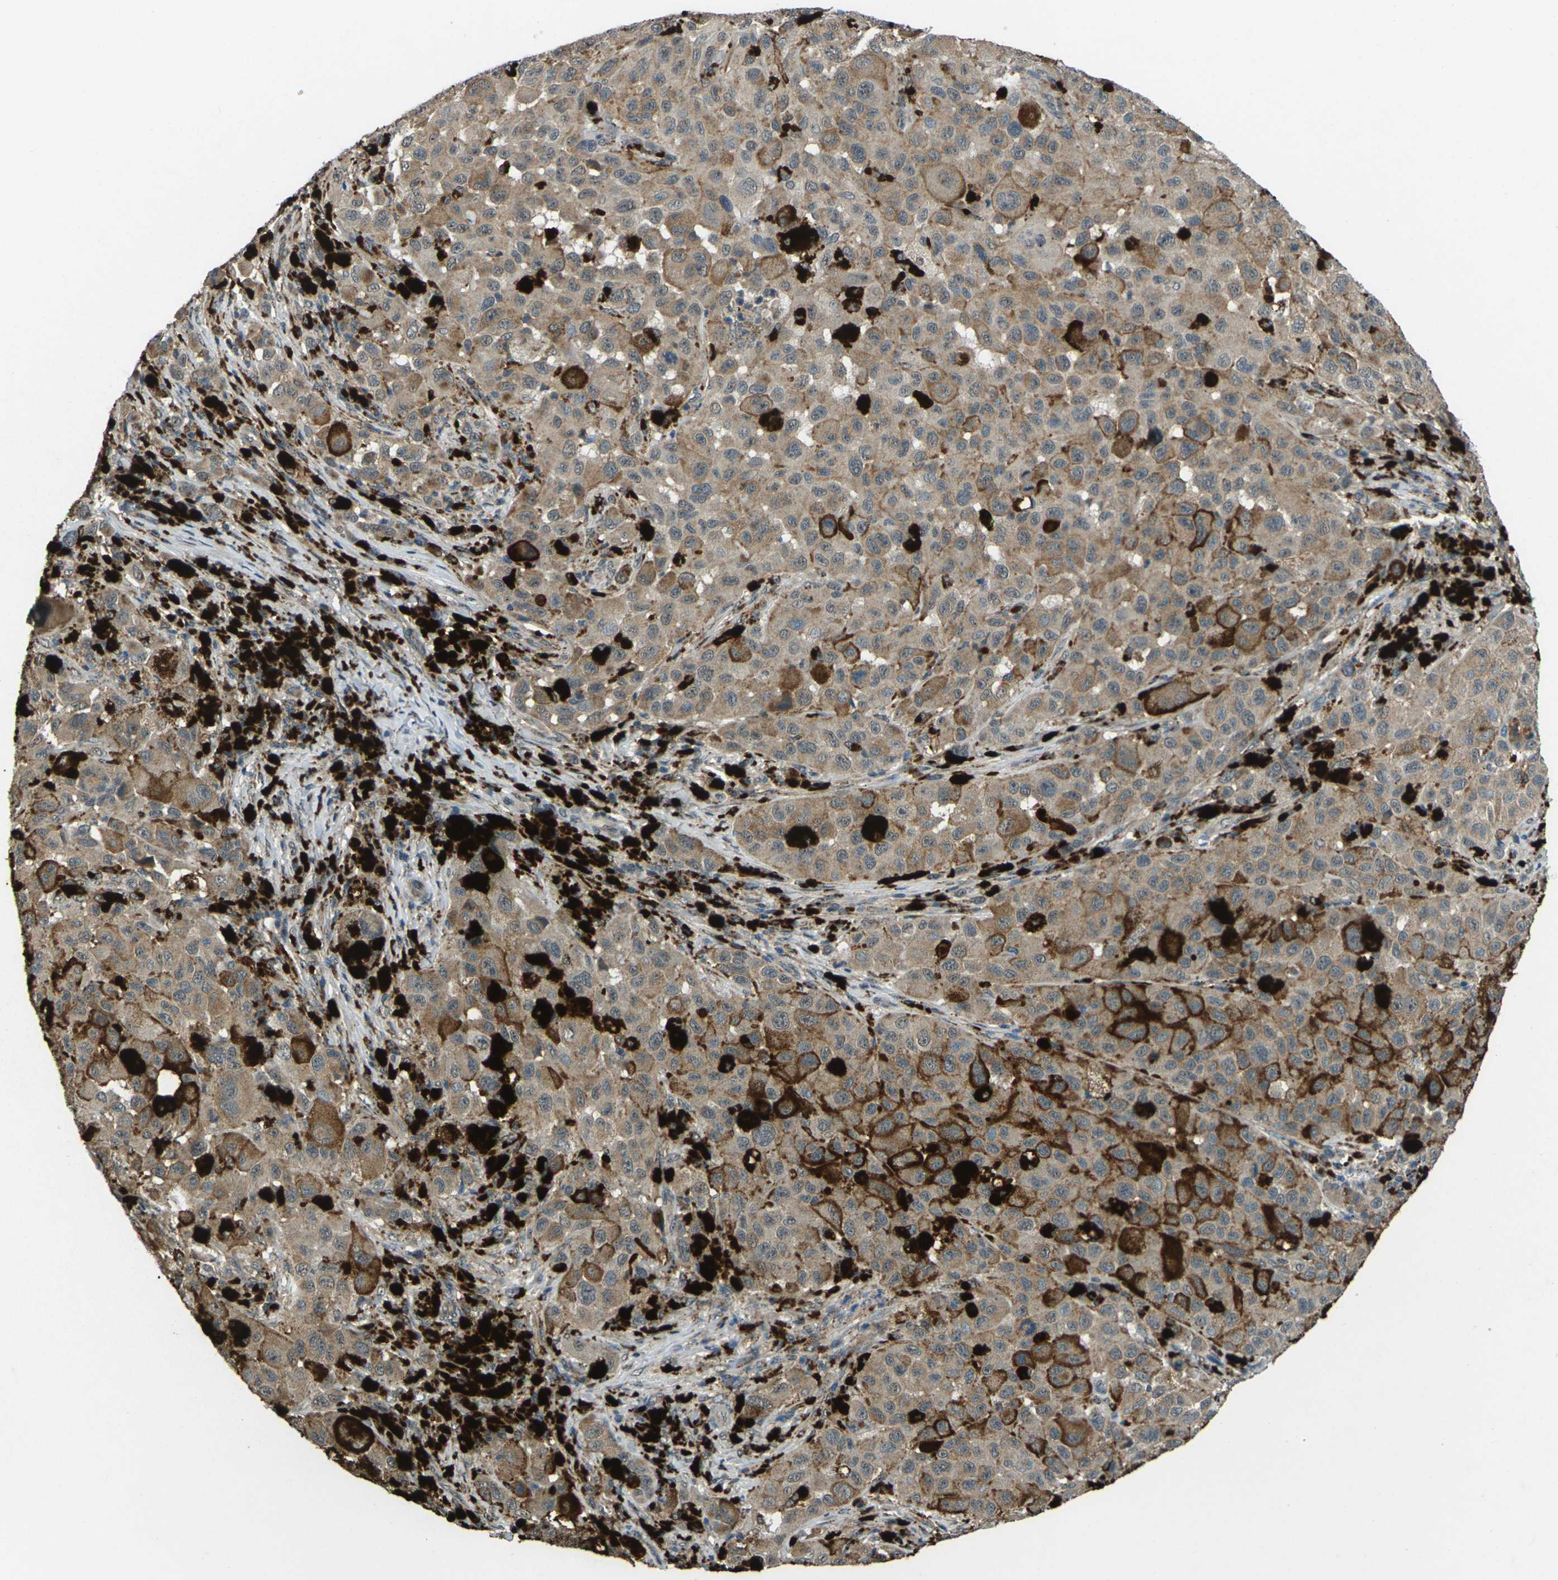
{"staining": {"intensity": "moderate", "quantity": "25%-75%", "location": "cytoplasmic/membranous"}, "tissue": "melanoma", "cell_type": "Tumor cells", "image_type": "cancer", "snomed": [{"axis": "morphology", "description": "Malignant melanoma, NOS"}, {"axis": "topography", "description": "Skin"}], "caption": "Melanoma stained for a protein shows moderate cytoplasmic/membranous positivity in tumor cells.", "gene": "SLC31A2", "patient": {"sex": "male", "age": 96}}